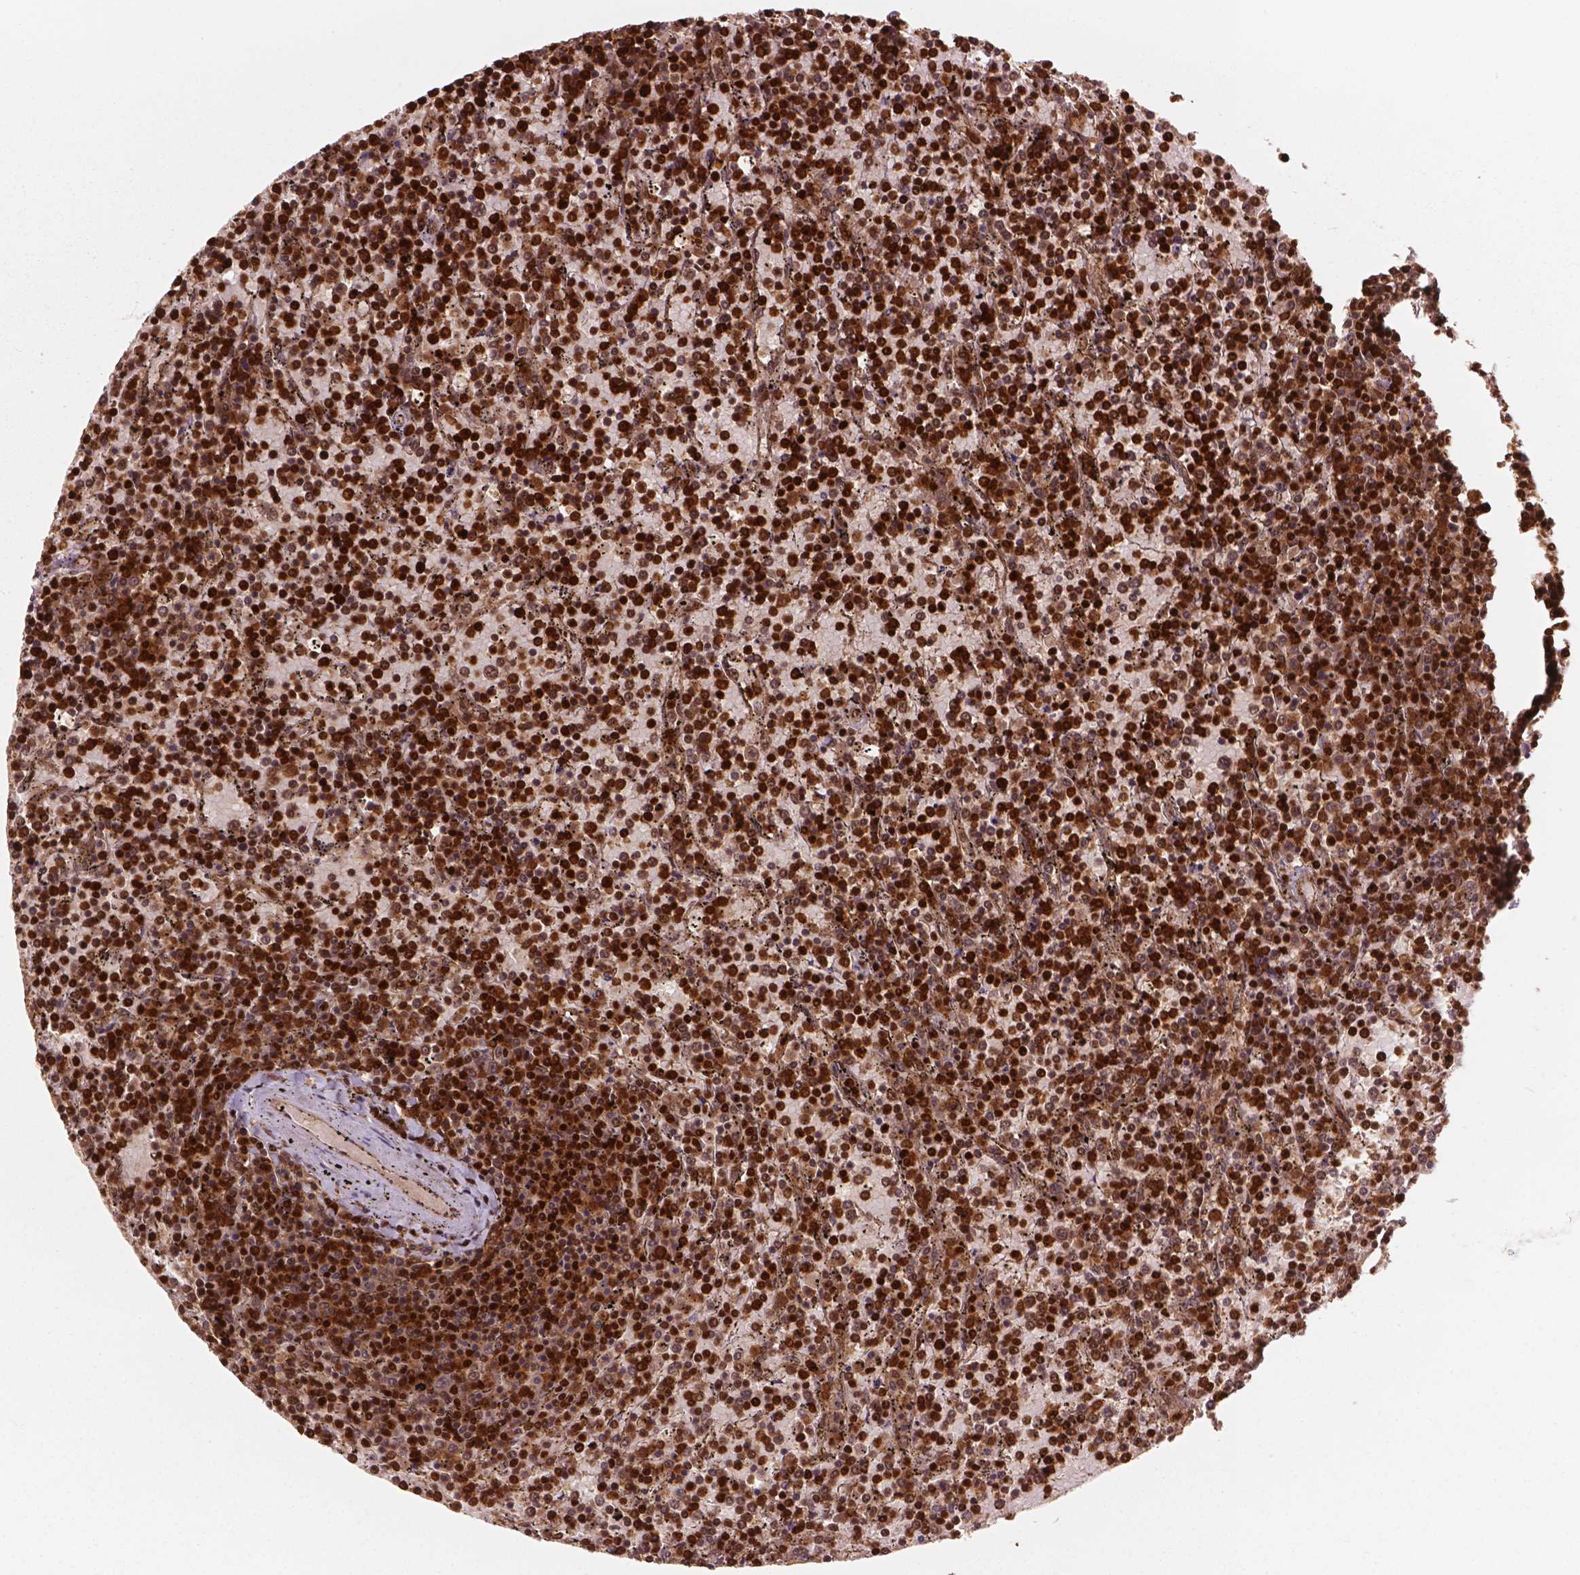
{"staining": {"intensity": "strong", "quantity": ">75%", "location": "nuclear"}, "tissue": "lymphoma", "cell_type": "Tumor cells", "image_type": "cancer", "snomed": [{"axis": "morphology", "description": "Malignant lymphoma, non-Hodgkin's type, Low grade"}, {"axis": "topography", "description": "Spleen"}], "caption": "An immunohistochemistry (IHC) histopathology image of neoplastic tissue is shown. Protein staining in brown labels strong nuclear positivity in lymphoma within tumor cells.", "gene": "ANP32B", "patient": {"sex": "female", "age": 77}}